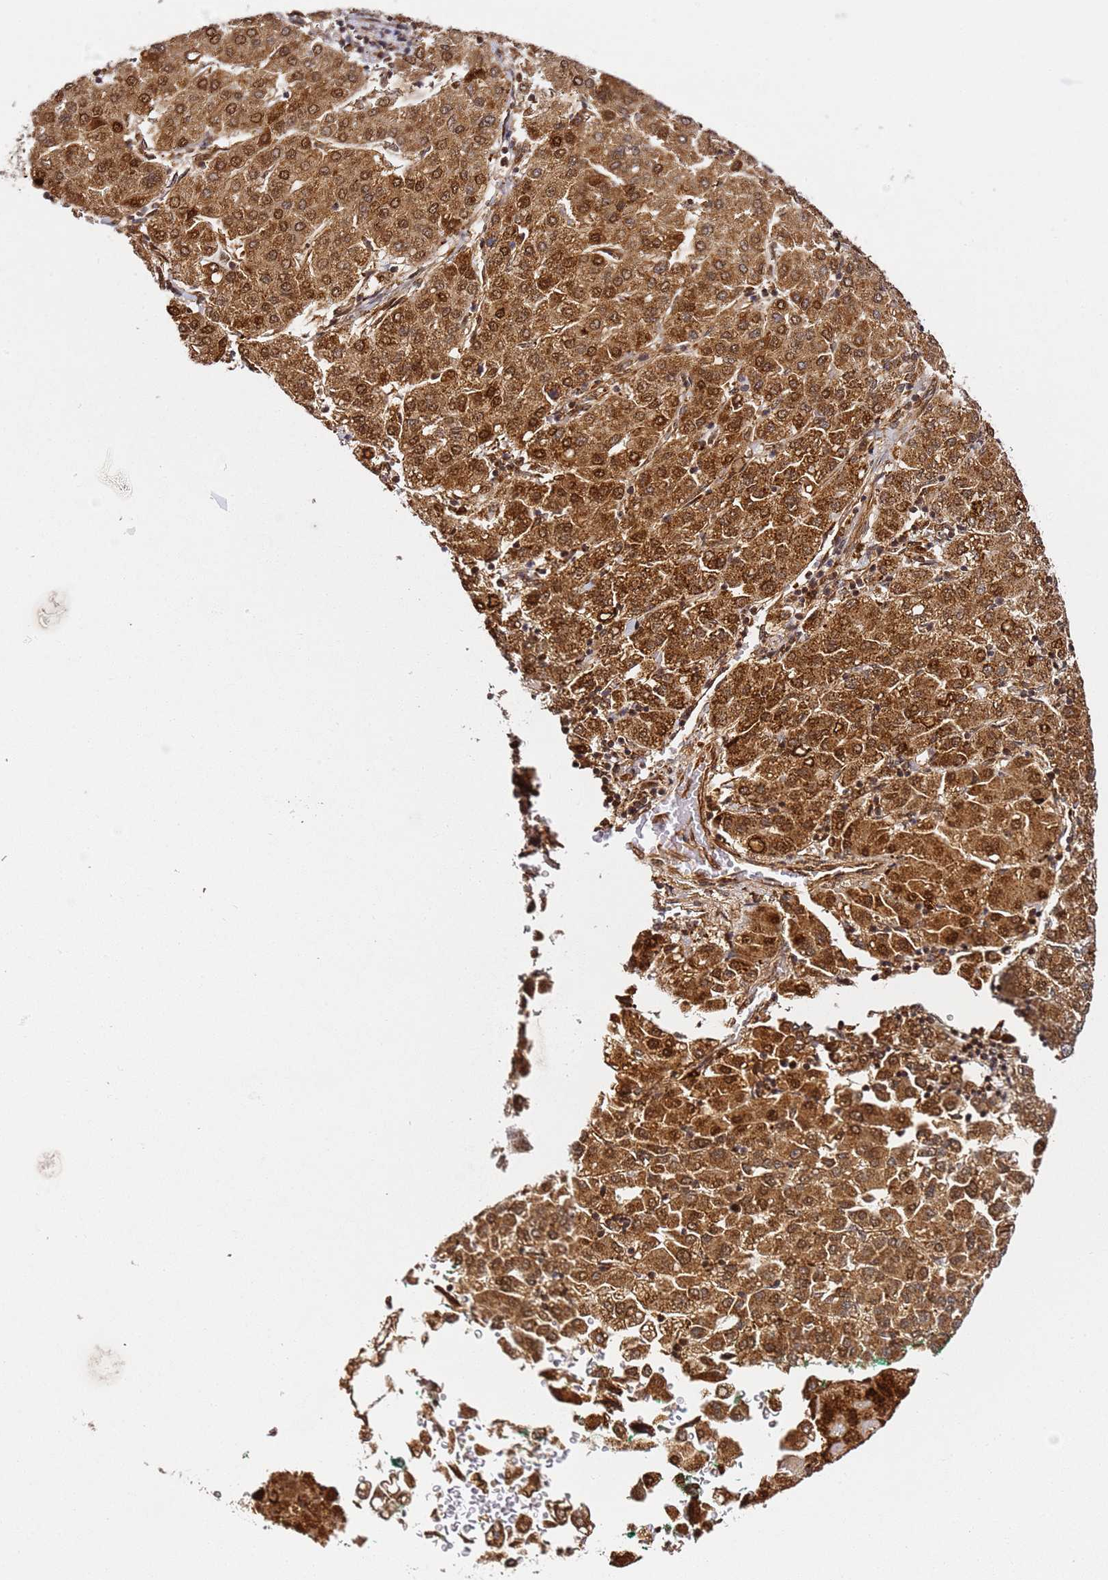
{"staining": {"intensity": "strong", "quantity": ">75%", "location": "cytoplasmic/membranous,nuclear"}, "tissue": "liver cancer", "cell_type": "Tumor cells", "image_type": "cancer", "snomed": [{"axis": "morphology", "description": "Carcinoma, Hepatocellular, NOS"}, {"axis": "topography", "description": "Liver"}], "caption": "A brown stain labels strong cytoplasmic/membranous and nuclear expression of a protein in liver cancer tumor cells. (DAB = brown stain, brightfield microscopy at high magnification).", "gene": "SMOX", "patient": {"sex": "male", "age": 65}}